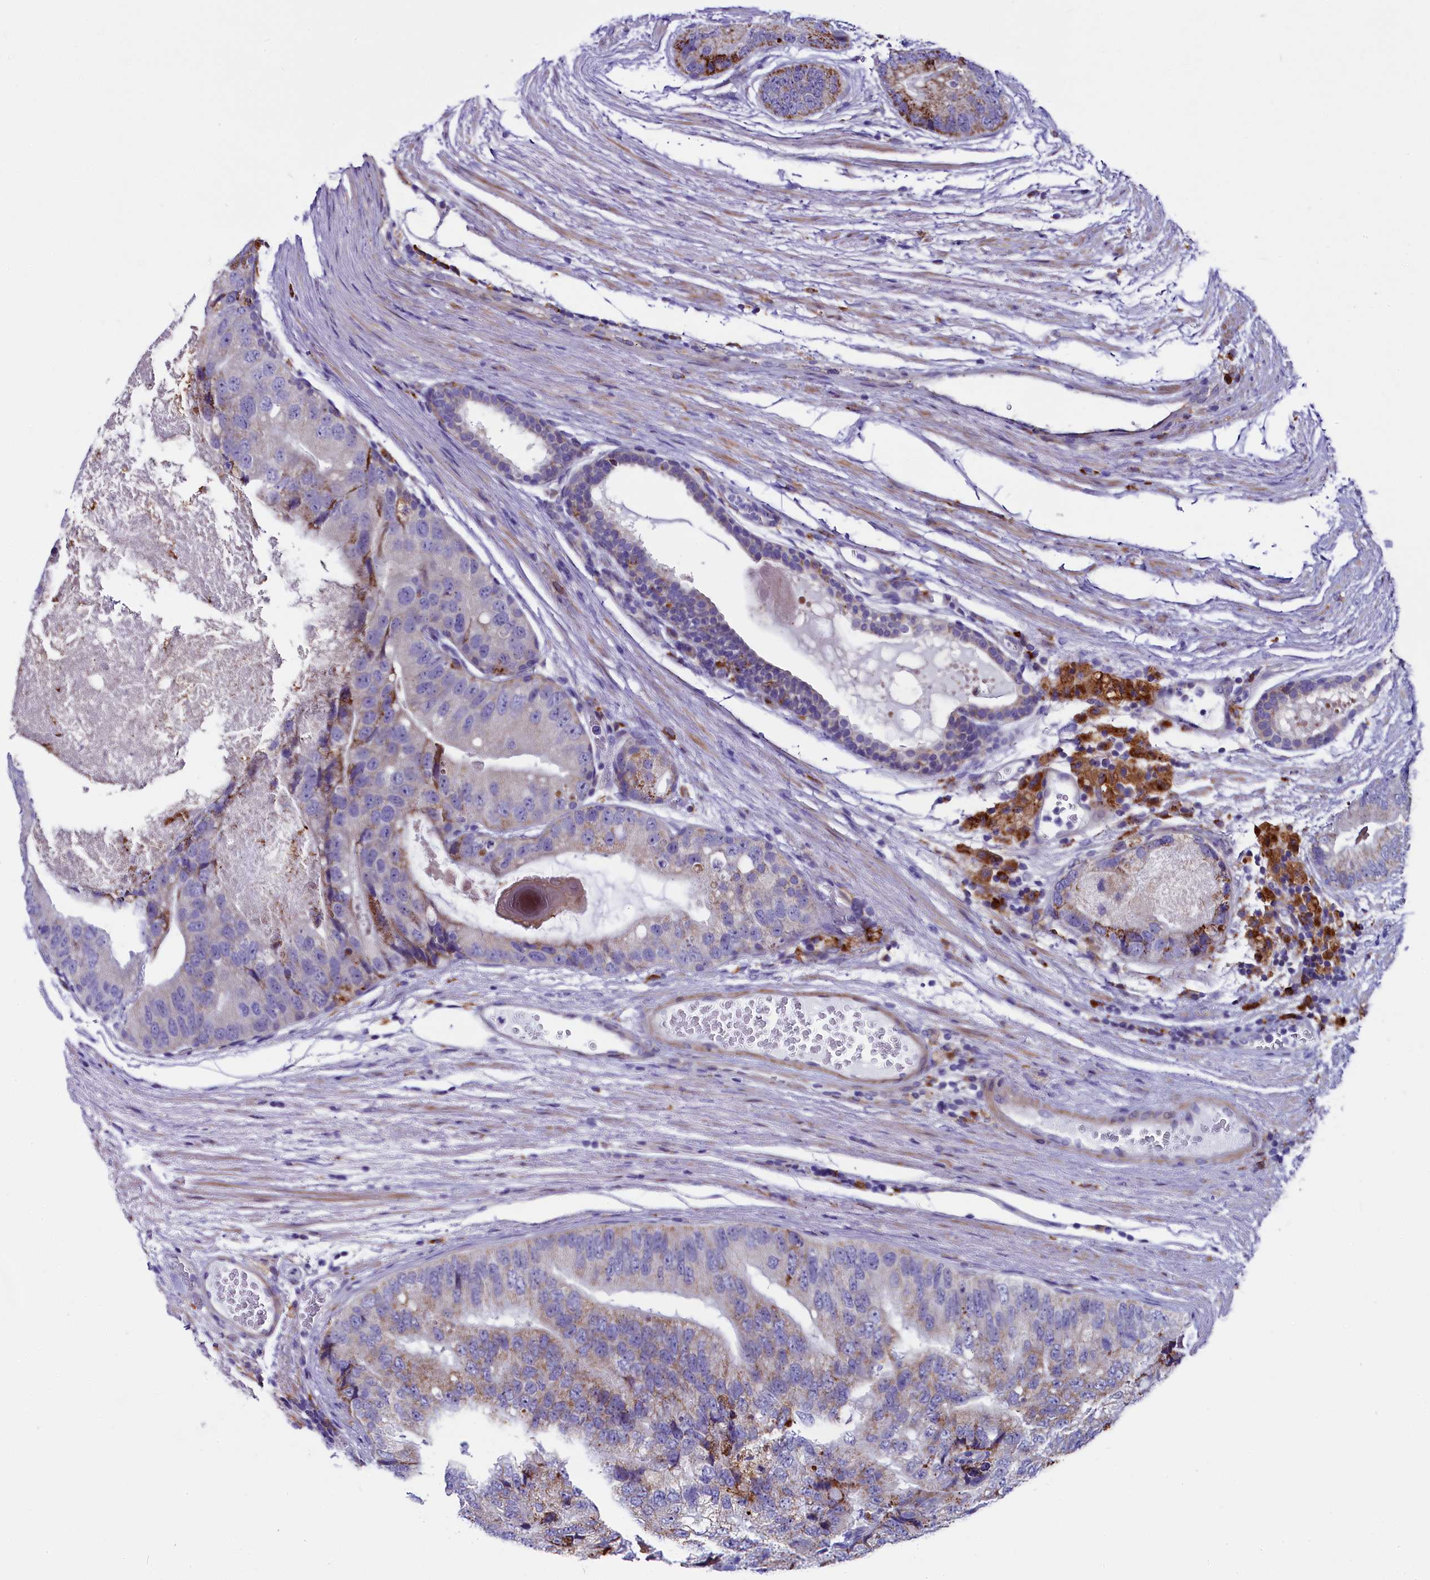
{"staining": {"intensity": "moderate", "quantity": "25%-75%", "location": "cytoplasmic/membranous"}, "tissue": "prostate cancer", "cell_type": "Tumor cells", "image_type": "cancer", "snomed": [{"axis": "morphology", "description": "Adenocarcinoma, High grade"}, {"axis": "topography", "description": "Prostate"}], "caption": "Immunohistochemical staining of prostate cancer shows medium levels of moderate cytoplasmic/membranous protein positivity in approximately 25%-75% of tumor cells.", "gene": "IL20RA", "patient": {"sex": "male", "age": 70}}